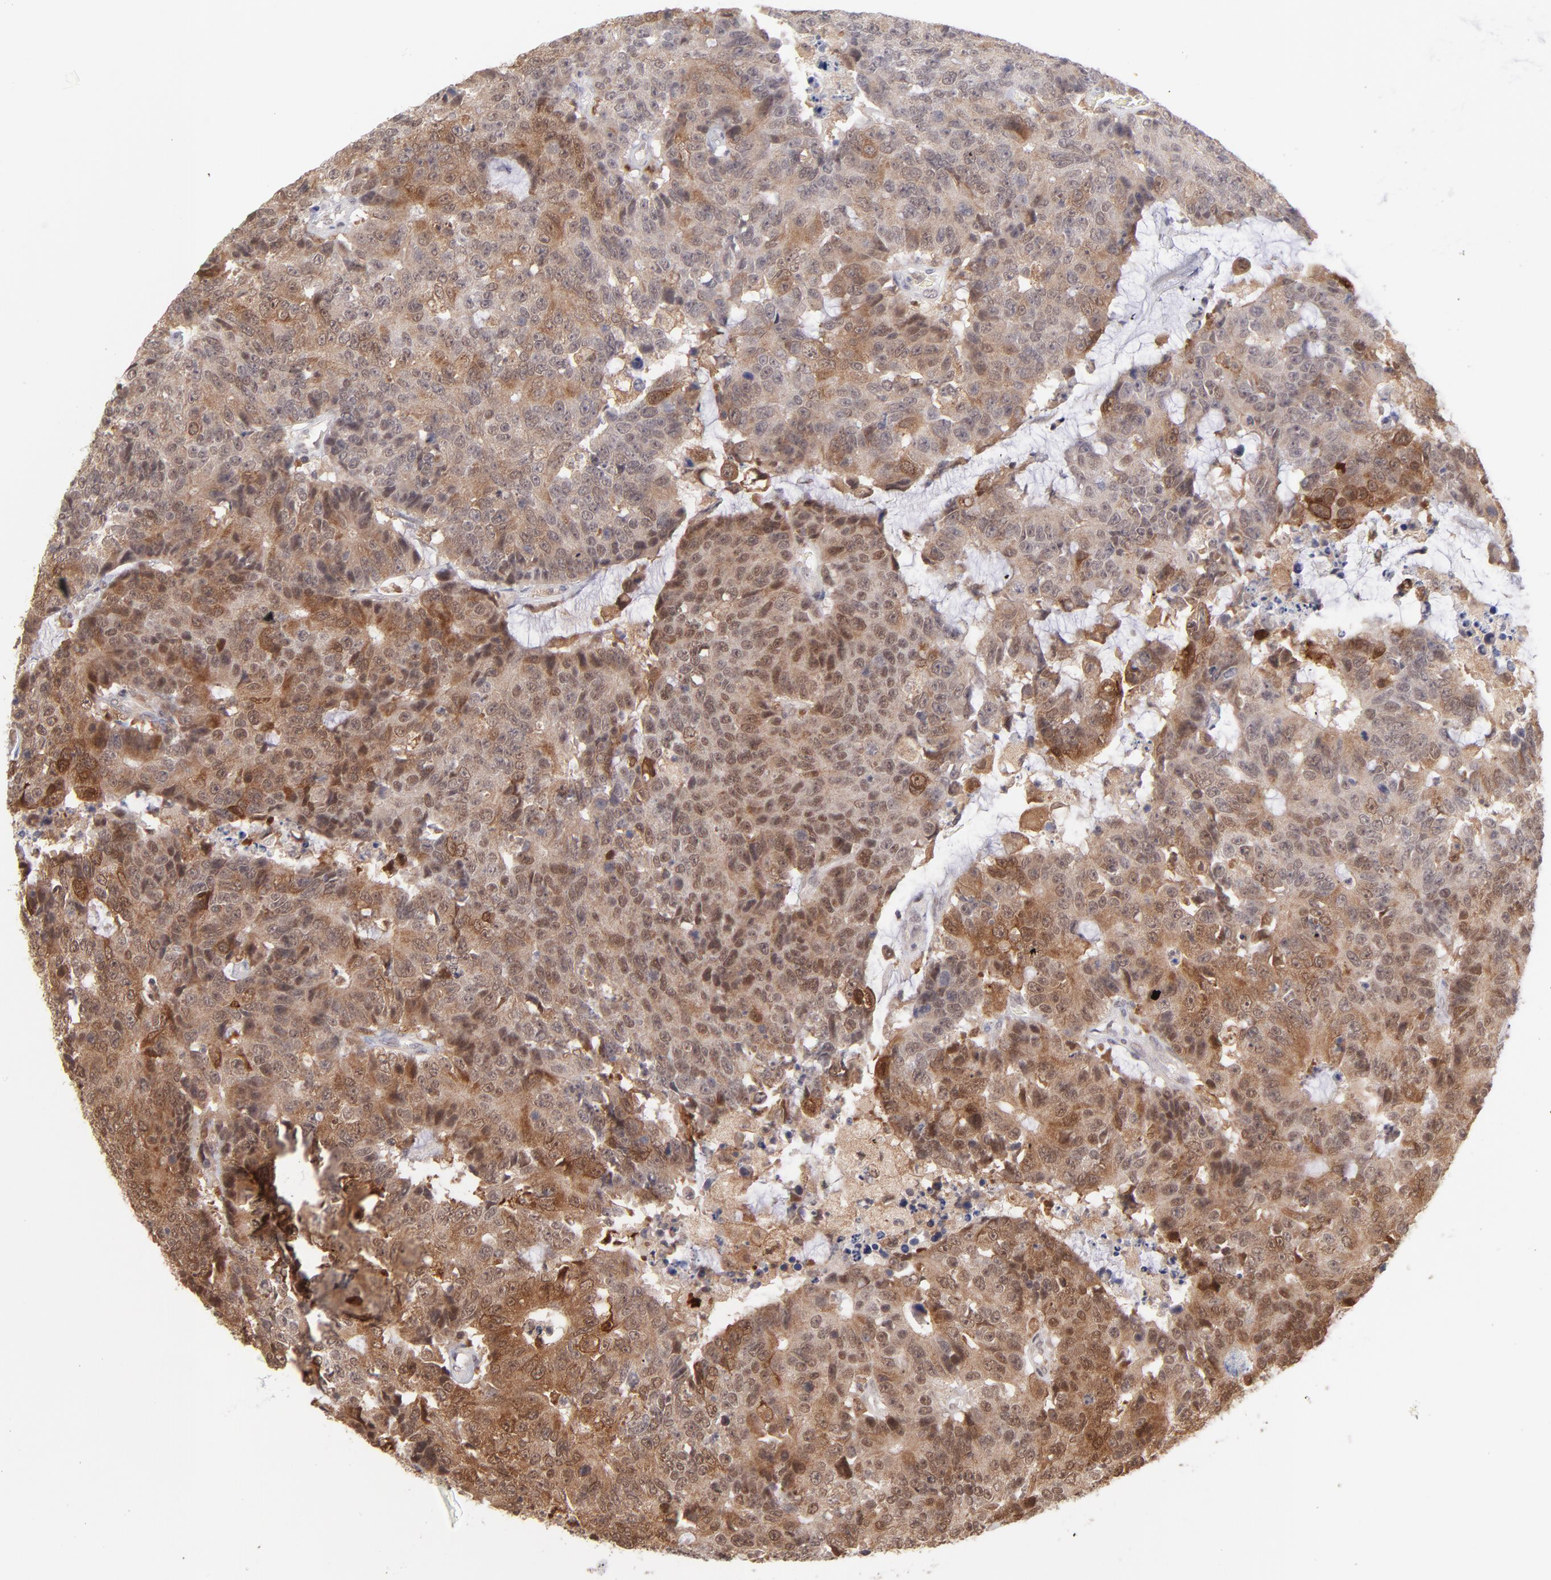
{"staining": {"intensity": "moderate", "quantity": "25%-75%", "location": "cytoplasmic/membranous"}, "tissue": "colorectal cancer", "cell_type": "Tumor cells", "image_type": "cancer", "snomed": [{"axis": "morphology", "description": "Adenocarcinoma, NOS"}, {"axis": "topography", "description": "Colon"}], "caption": "Moderate cytoplasmic/membranous protein staining is seen in about 25%-75% of tumor cells in colorectal cancer.", "gene": "OAS1", "patient": {"sex": "female", "age": 86}}